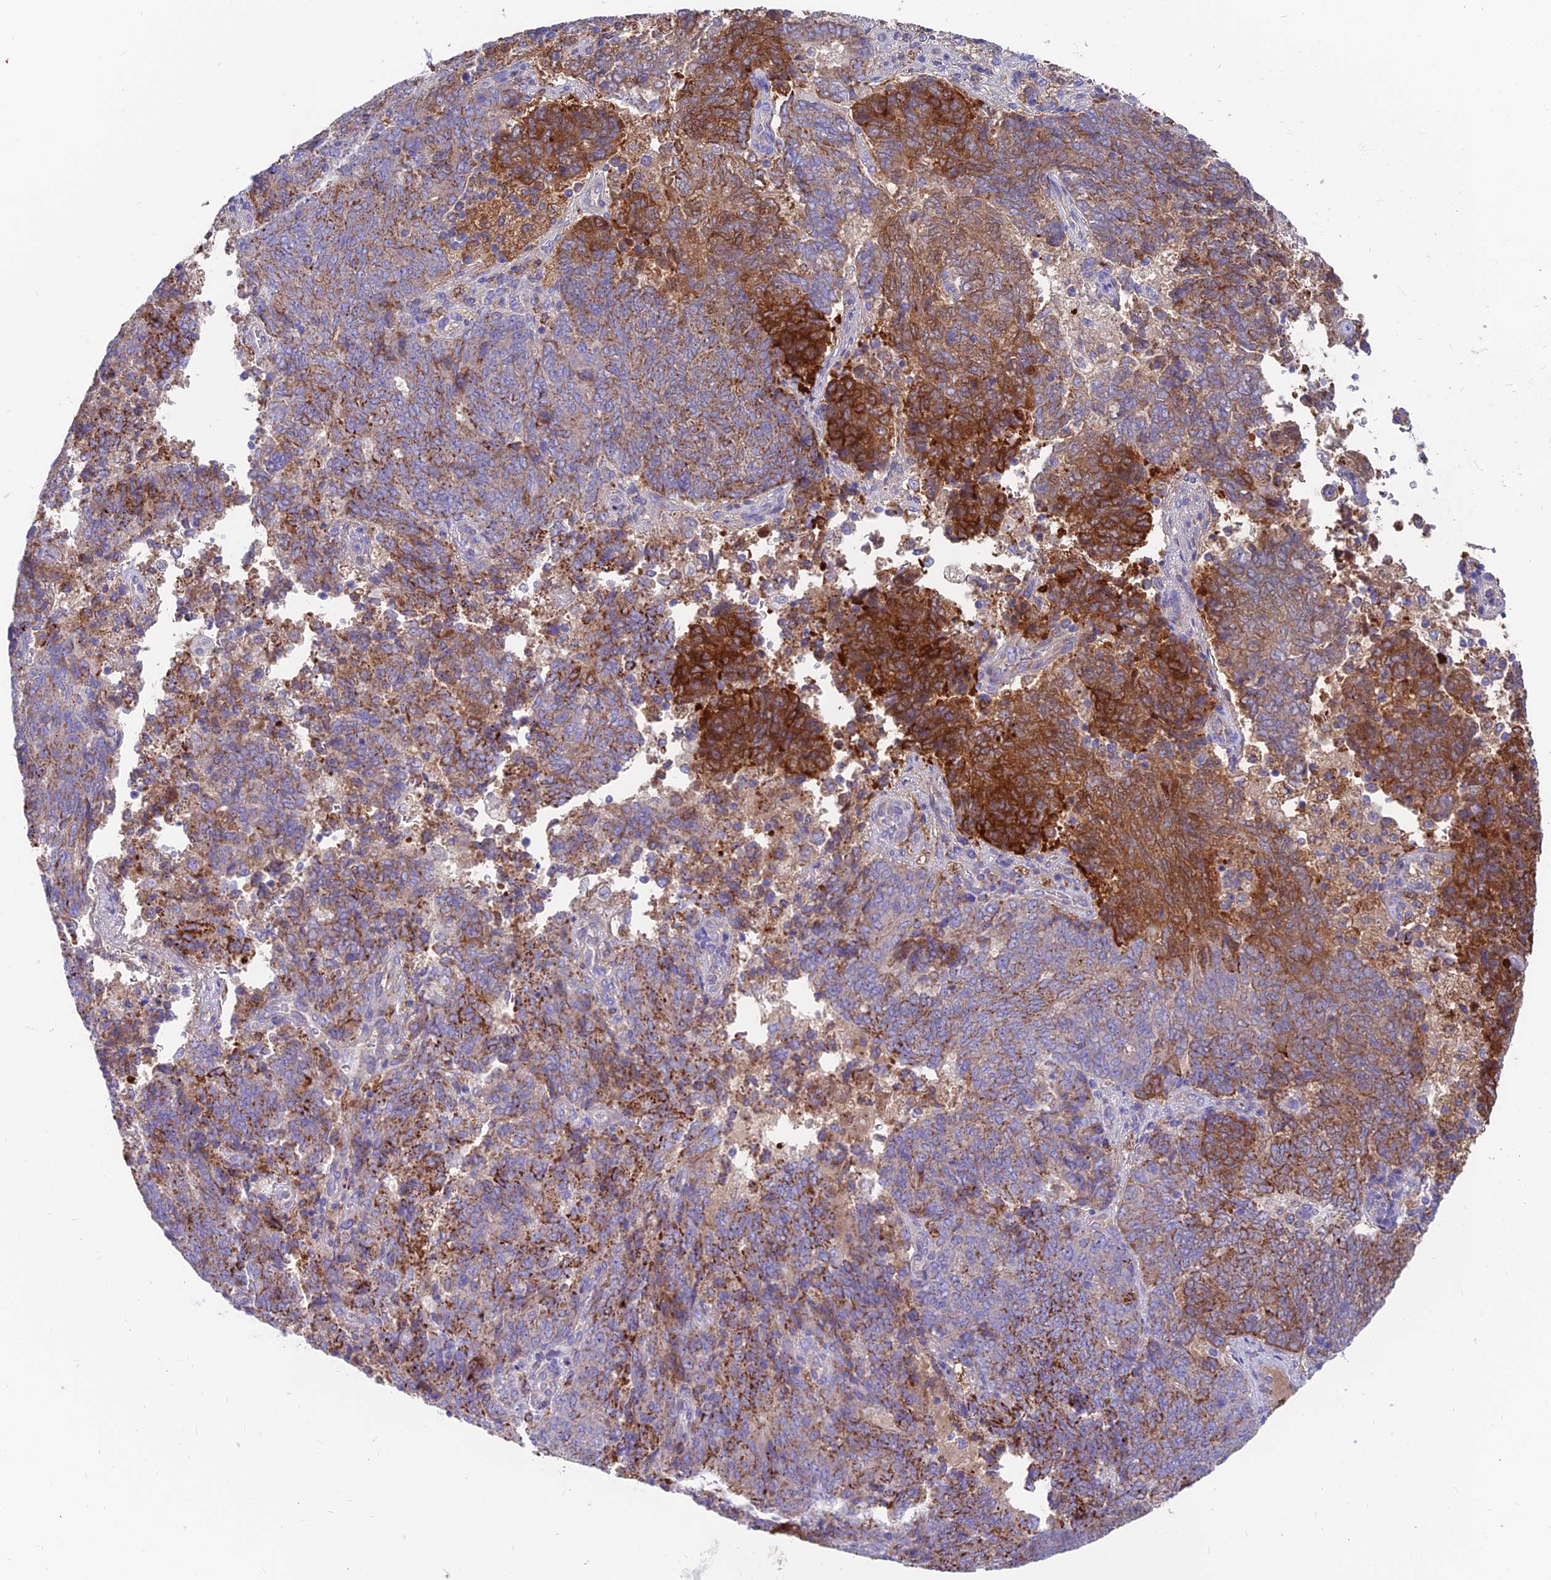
{"staining": {"intensity": "strong", "quantity": "25%-75%", "location": "cytoplasmic/membranous"}, "tissue": "endometrial cancer", "cell_type": "Tumor cells", "image_type": "cancer", "snomed": [{"axis": "morphology", "description": "Adenocarcinoma, NOS"}, {"axis": "topography", "description": "Endometrium"}], "caption": "The immunohistochemical stain highlights strong cytoplasmic/membranous expression in tumor cells of endometrial cancer (adenocarcinoma) tissue. The protein of interest is shown in brown color, while the nuclei are stained blue.", "gene": "TIGD6", "patient": {"sex": "female", "age": 80}}